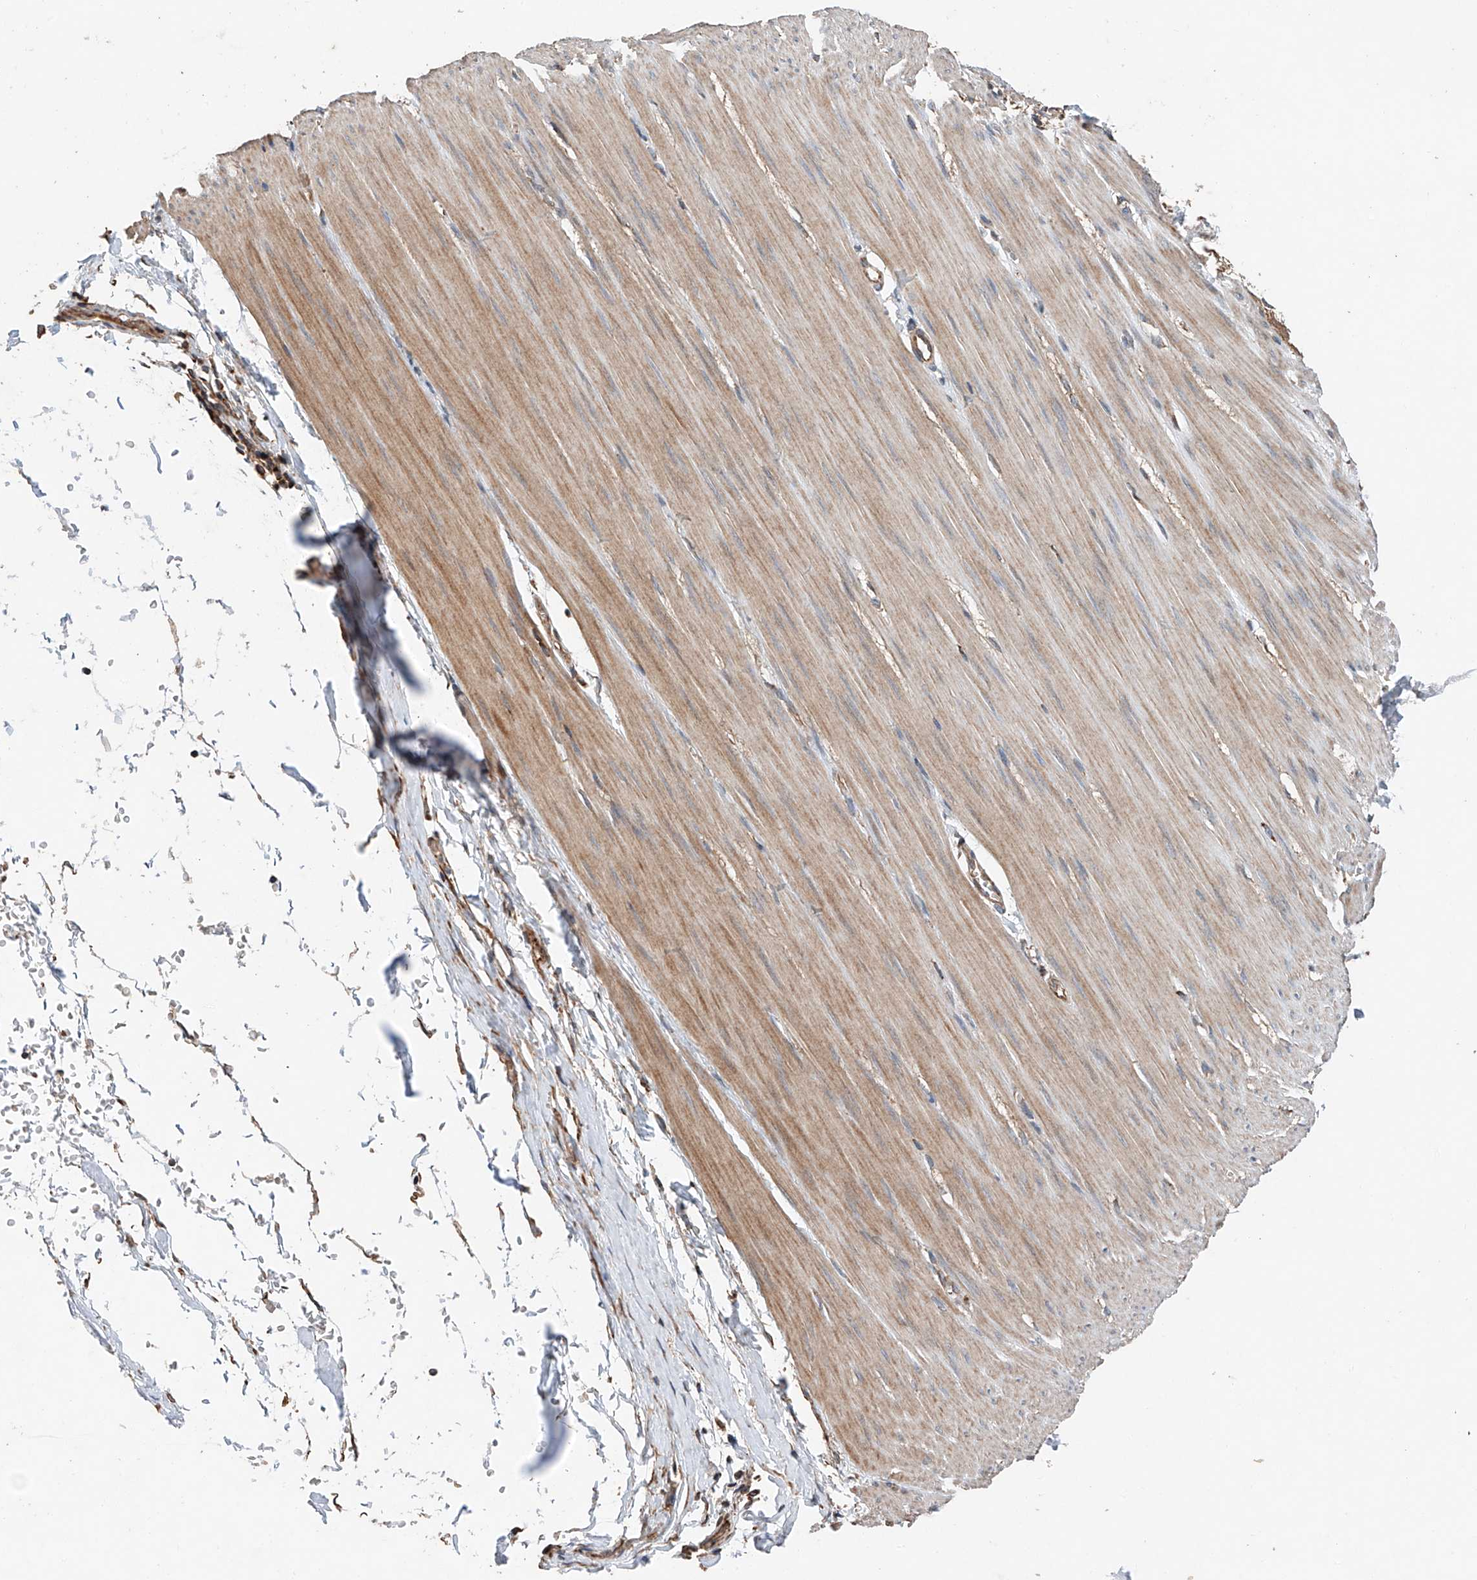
{"staining": {"intensity": "moderate", "quantity": ">75%", "location": "cytoplasmic/membranous"}, "tissue": "smooth muscle", "cell_type": "Smooth muscle cells", "image_type": "normal", "snomed": [{"axis": "morphology", "description": "Normal tissue, NOS"}, {"axis": "morphology", "description": "Adenocarcinoma, NOS"}, {"axis": "topography", "description": "Colon"}, {"axis": "topography", "description": "Peripheral nerve tissue"}], "caption": "Immunohistochemistry photomicrograph of benign smooth muscle: human smooth muscle stained using immunohistochemistry reveals medium levels of moderate protein expression localized specifically in the cytoplasmic/membranous of smooth muscle cells, appearing as a cytoplasmic/membranous brown color.", "gene": "AP4B1", "patient": {"sex": "male", "age": 14}}